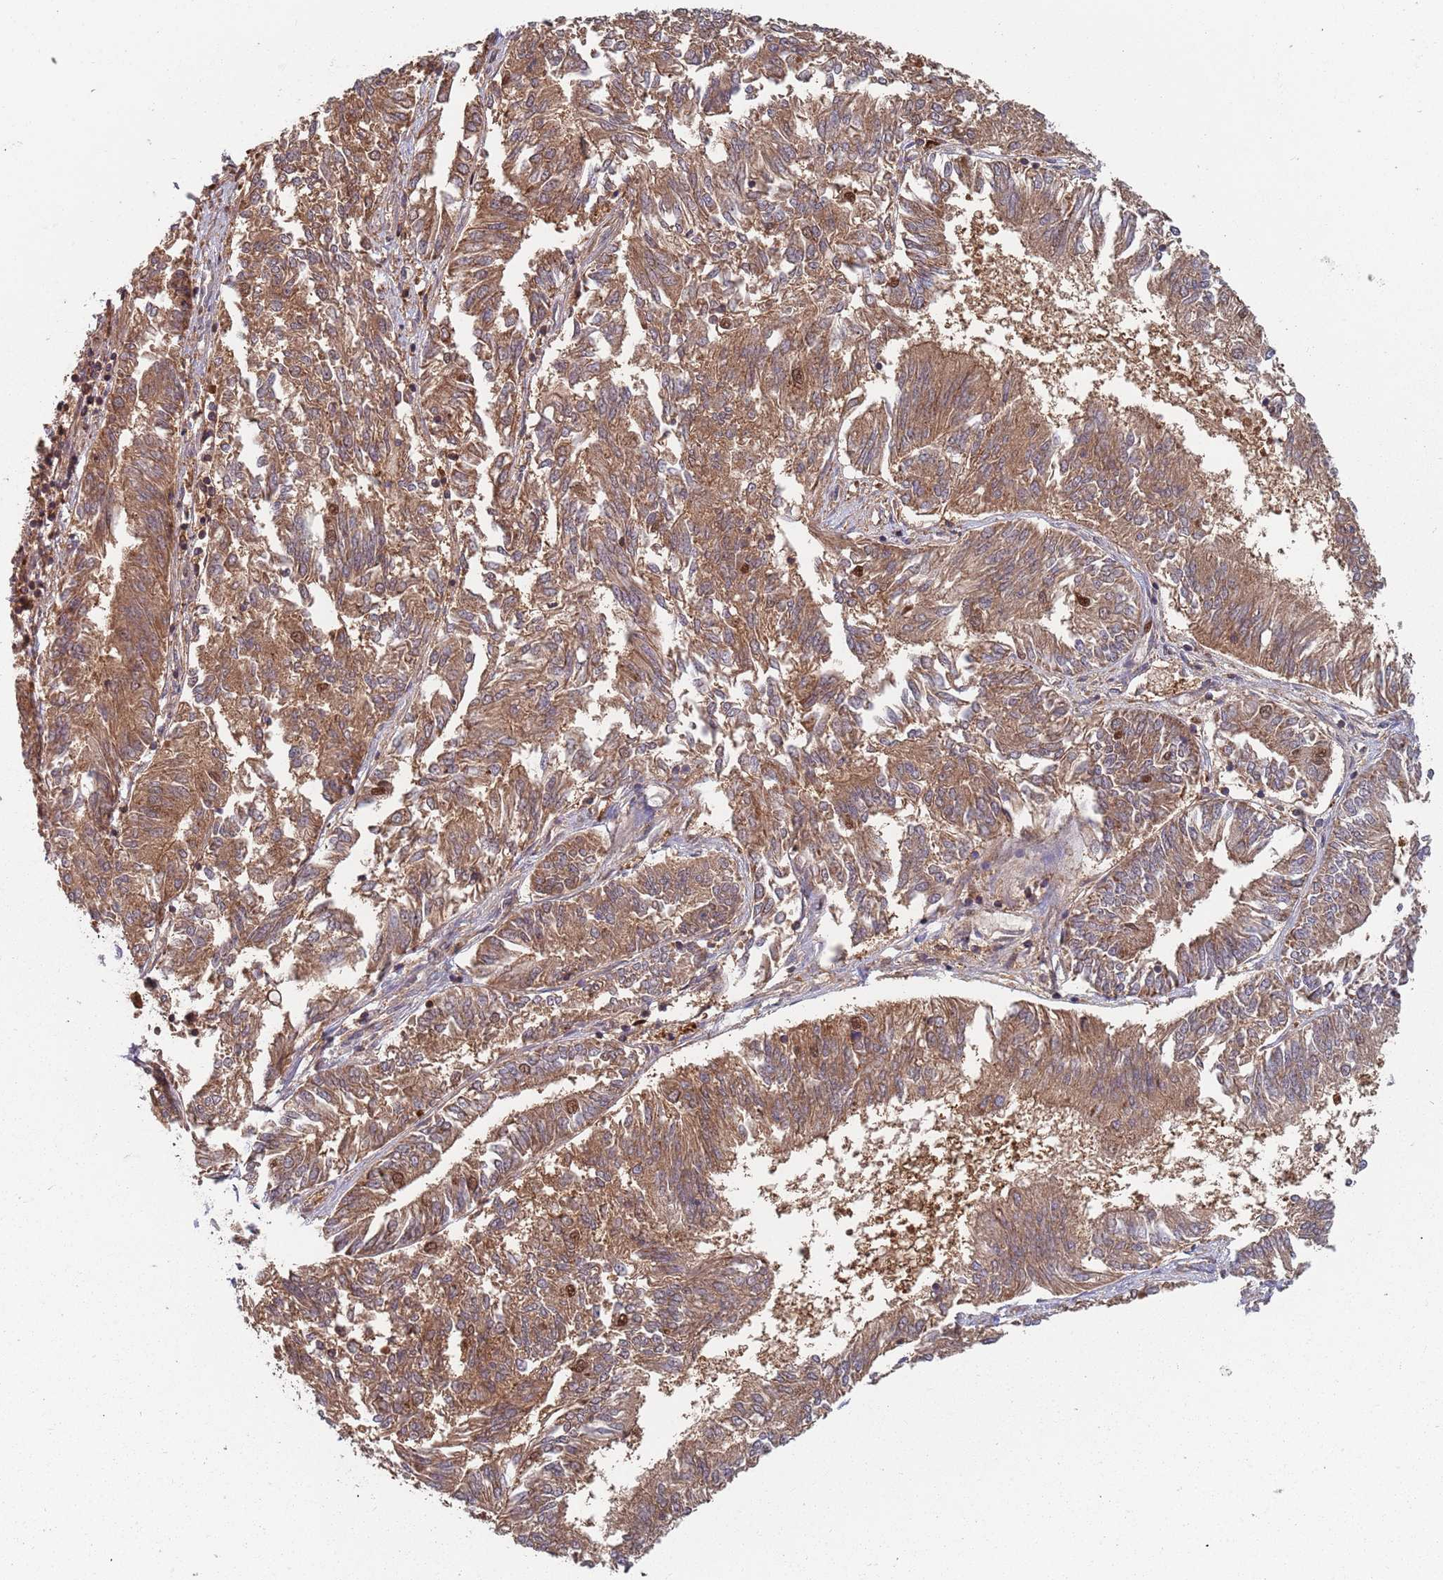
{"staining": {"intensity": "moderate", "quantity": ">75%", "location": "cytoplasmic/membranous"}, "tissue": "endometrial cancer", "cell_type": "Tumor cells", "image_type": "cancer", "snomed": [{"axis": "morphology", "description": "Adenocarcinoma, NOS"}, {"axis": "topography", "description": "Endometrium"}], "caption": "A brown stain highlights moderate cytoplasmic/membranous staining of a protein in endometrial cancer tumor cells.", "gene": "GDI2", "patient": {"sex": "female", "age": 58}}